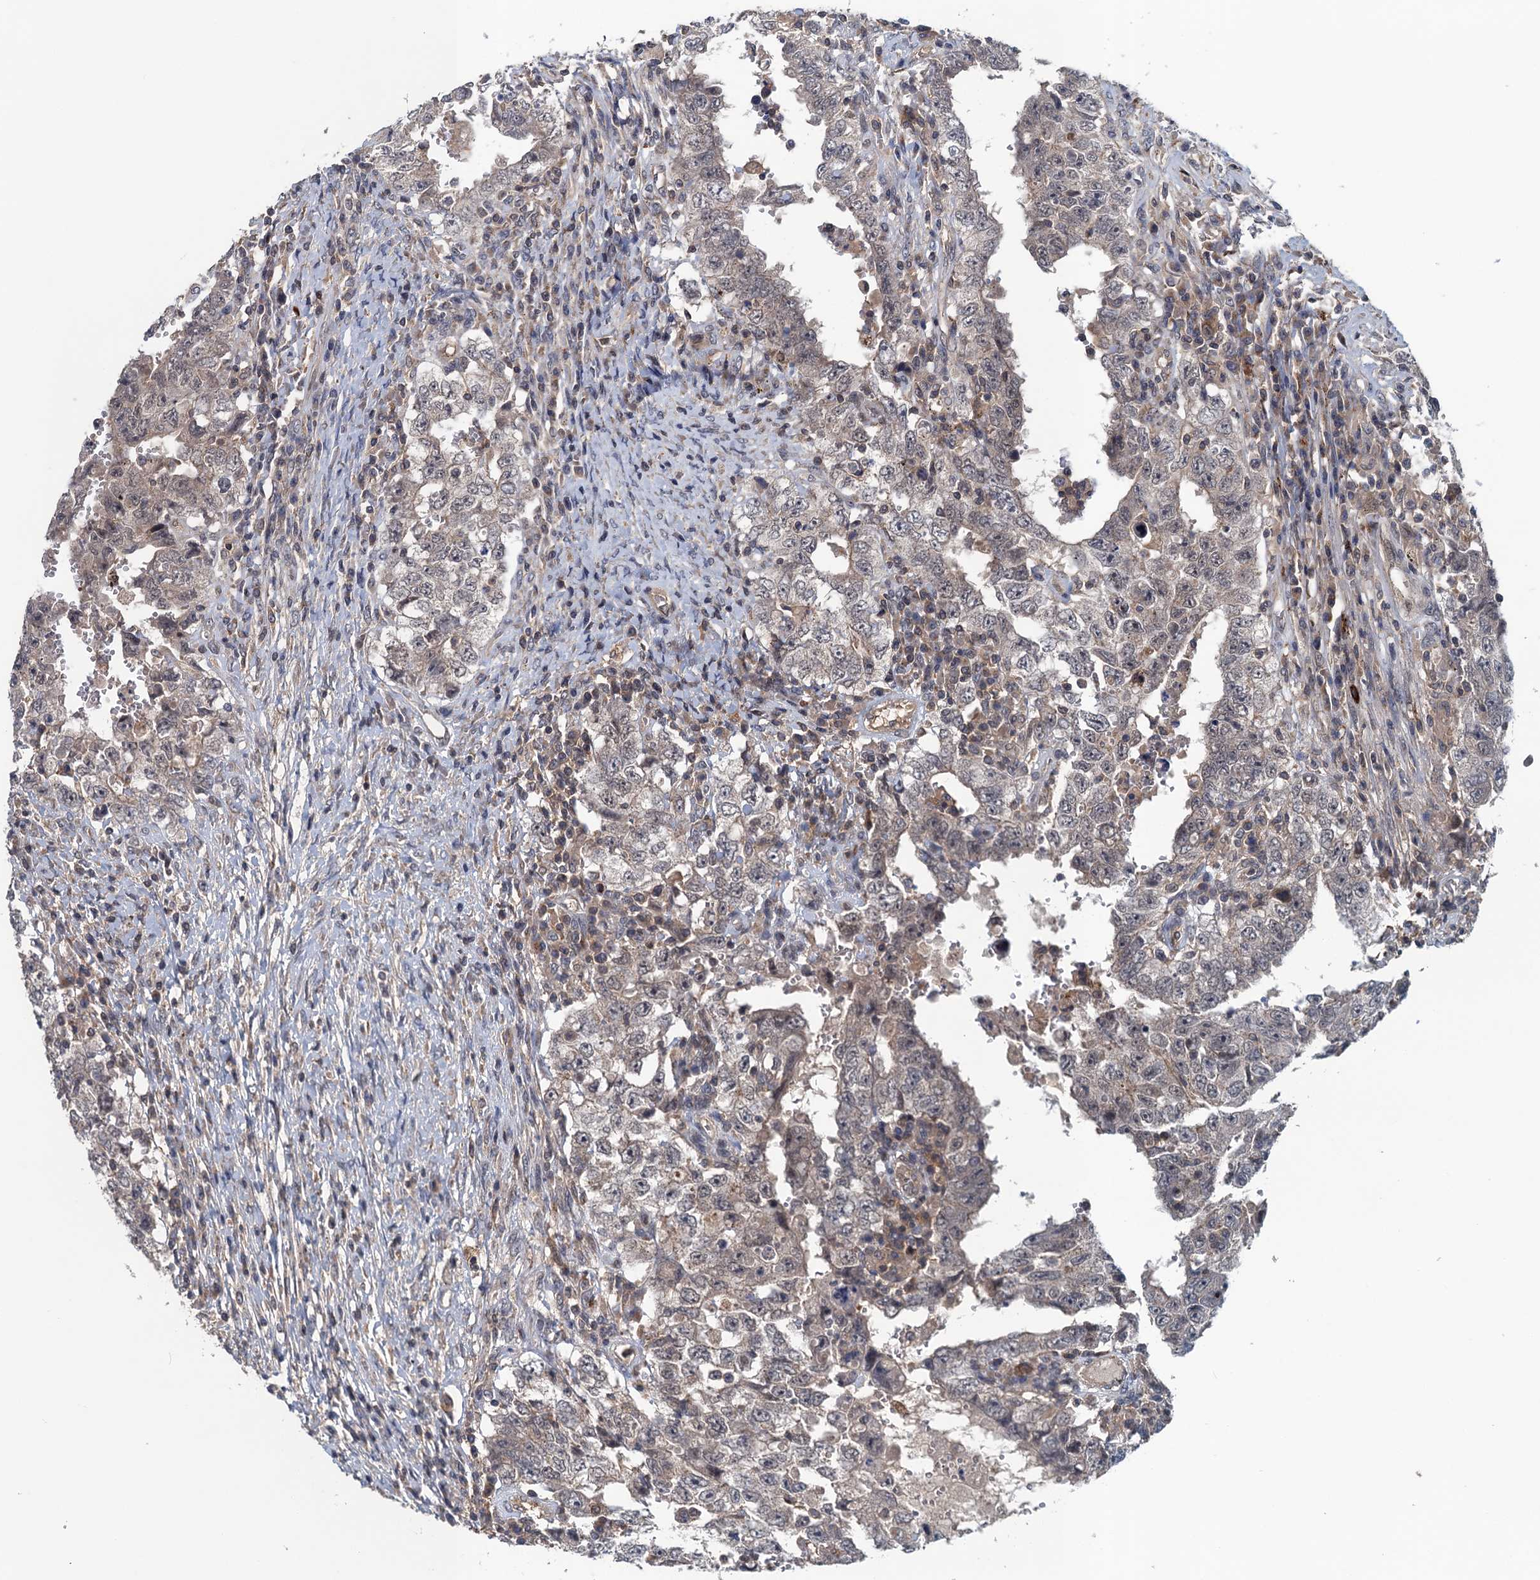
{"staining": {"intensity": "negative", "quantity": "none", "location": "none"}, "tissue": "testis cancer", "cell_type": "Tumor cells", "image_type": "cancer", "snomed": [{"axis": "morphology", "description": "Carcinoma, Embryonal, NOS"}, {"axis": "topography", "description": "Testis"}], "caption": "Image shows no significant protein staining in tumor cells of embryonal carcinoma (testis).", "gene": "RNF165", "patient": {"sex": "male", "age": 26}}